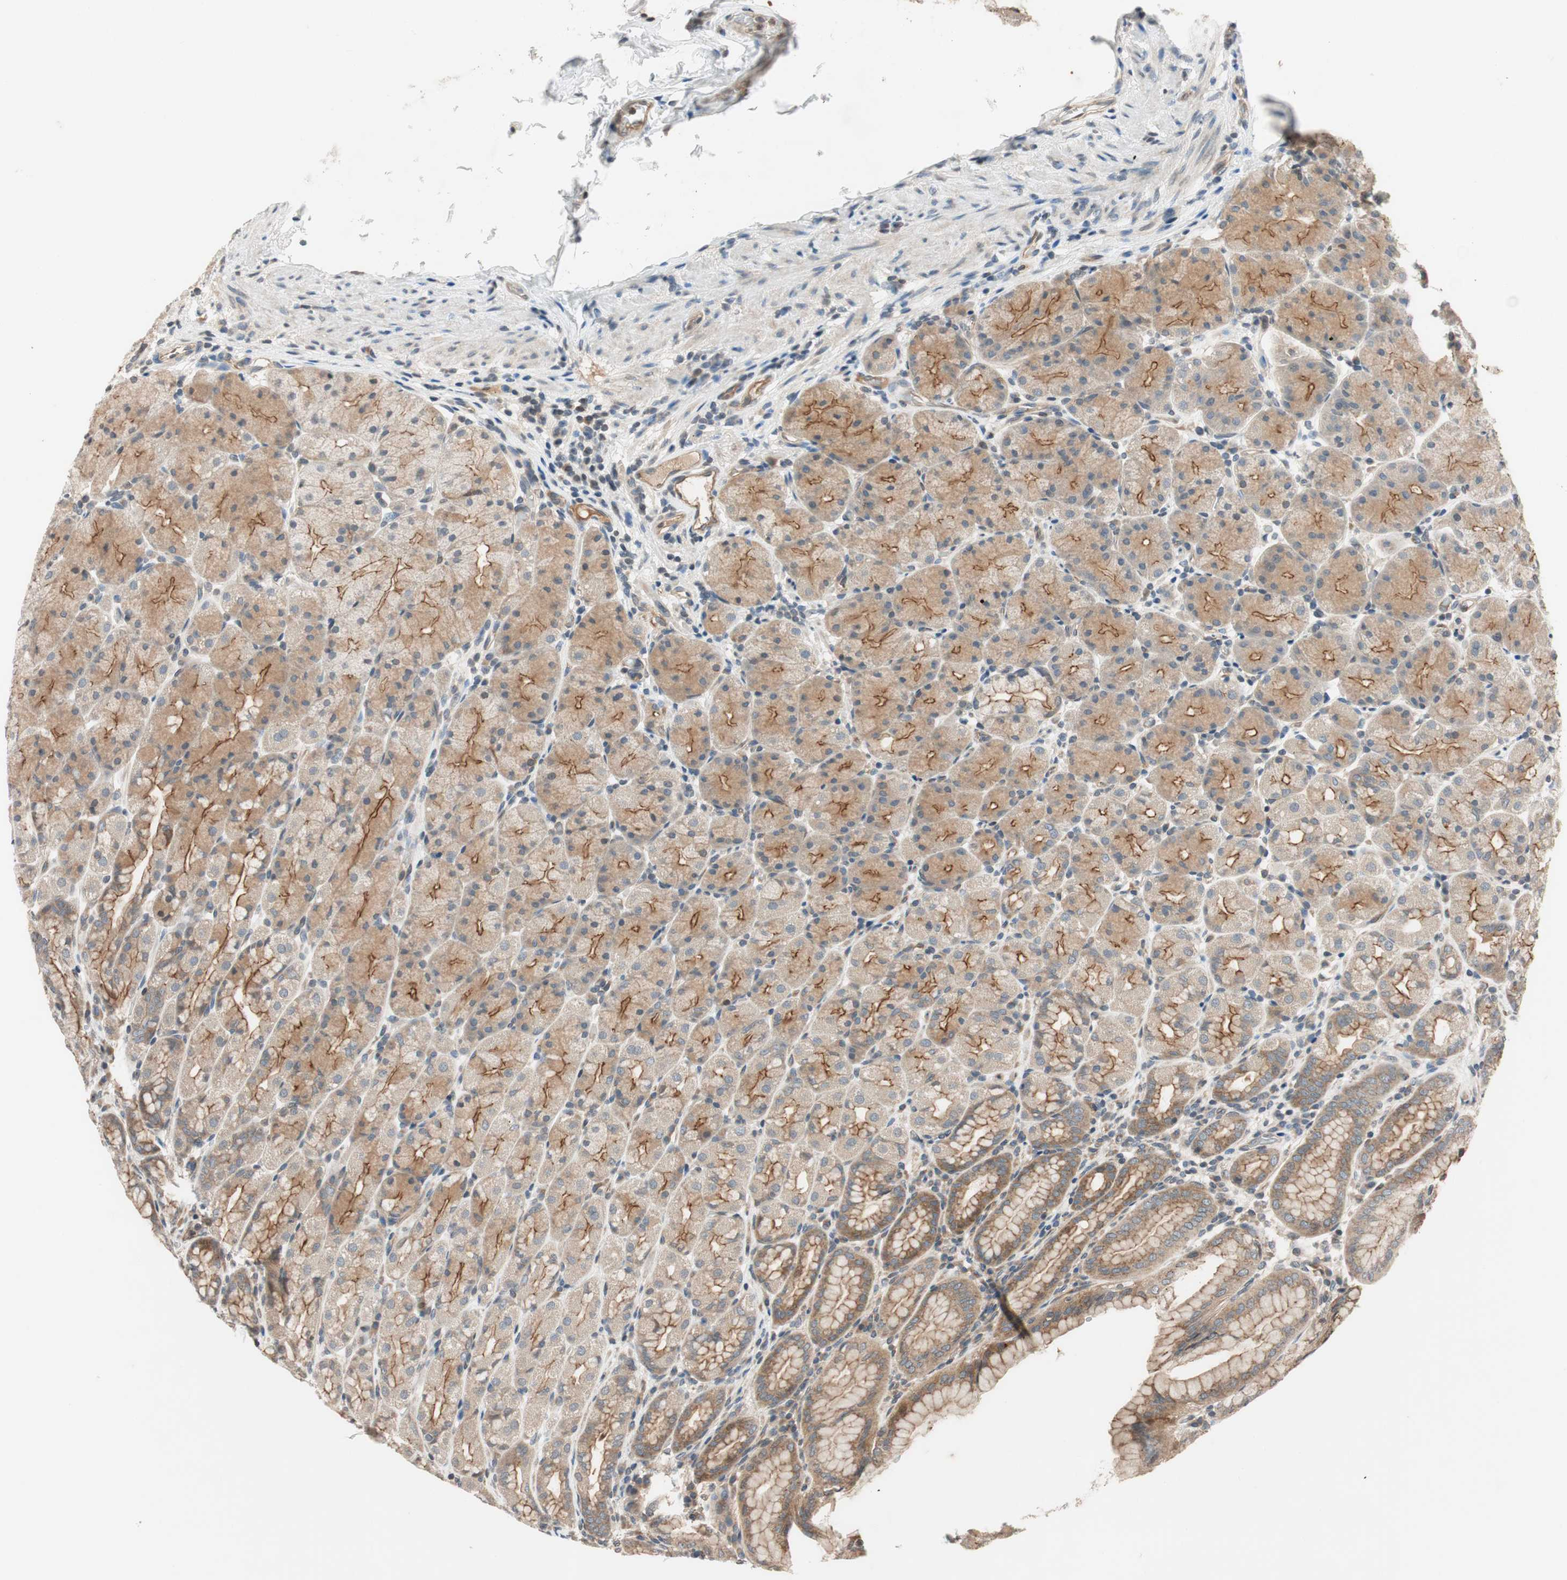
{"staining": {"intensity": "moderate", "quantity": ">75%", "location": "cytoplasmic/membranous"}, "tissue": "stomach", "cell_type": "Glandular cells", "image_type": "normal", "snomed": [{"axis": "morphology", "description": "Normal tissue, NOS"}, {"axis": "topography", "description": "Stomach, upper"}], "caption": "Immunohistochemical staining of unremarkable human stomach shows moderate cytoplasmic/membranous protein staining in about >75% of glandular cells. The staining is performed using DAB (3,3'-diaminobenzidine) brown chromogen to label protein expression. The nuclei are counter-stained blue using hematoxylin.", "gene": "GCLM", "patient": {"sex": "male", "age": 68}}